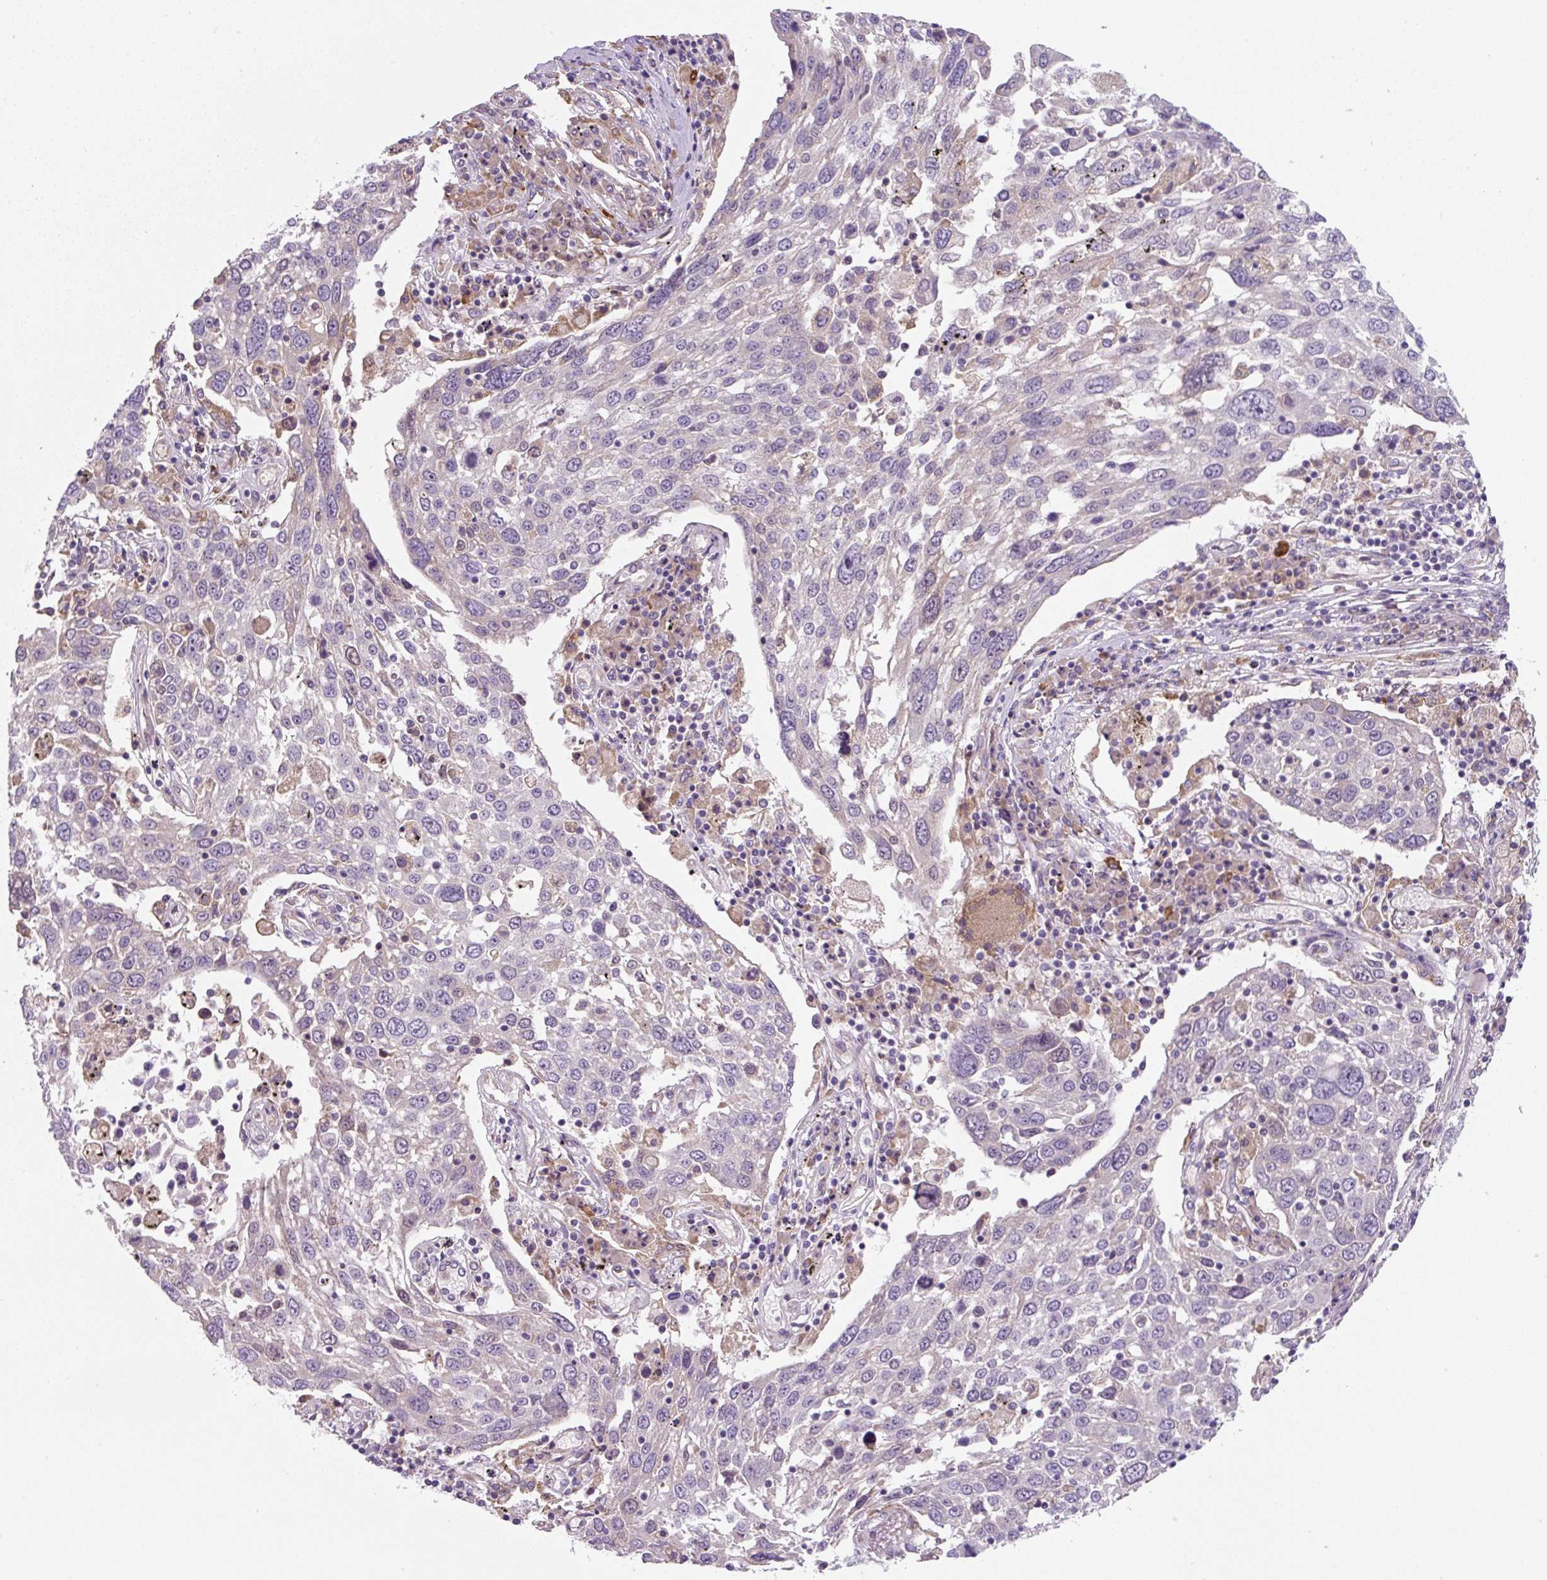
{"staining": {"intensity": "negative", "quantity": "none", "location": "none"}, "tissue": "lung cancer", "cell_type": "Tumor cells", "image_type": "cancer", "snomed": [{"axis": "morphology", "description": "Squamous cell carcinoma, NOS"}, {"axis": "topography", "description": "Lung"}], "caption": "IHC of lung cancer (squamous cell carcinoma) reveals no staining in tumor cells.", "gene": "FZD5", "patient": {"sex": "male", "age": 65}}